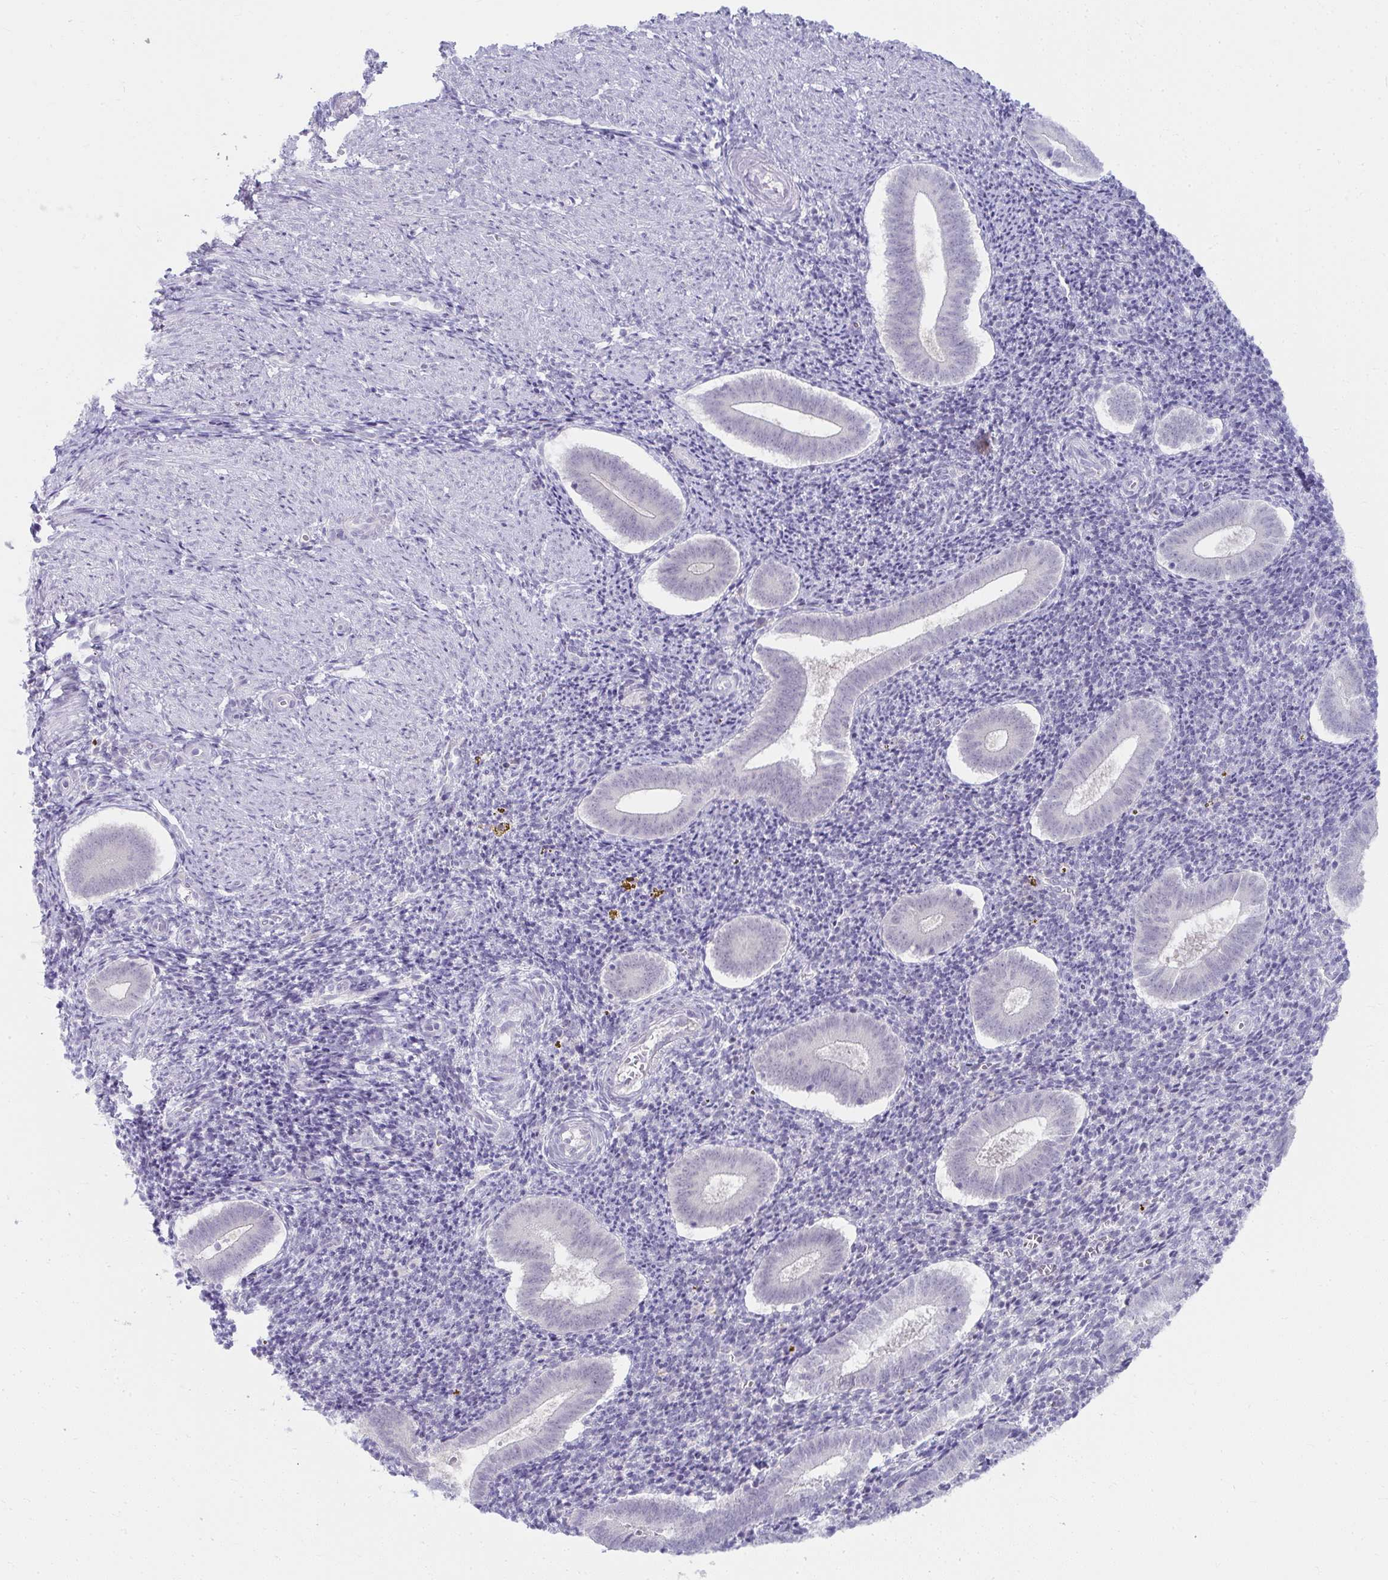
{"staining": {"intensity": "negative", "quantity": "none", "location": "none"}, "tissue": "endometrium", "cell_type": "Cells in endometrial stroma", "image_type": "normal", "snomed": [{"axis": "morphology", "description": "Normal tissue, NOS"}, {"axis": "topography", "description": "Endometrium"}], "caption": "Cells in endometrial stroma show no significant expression in unremarkable endometrium.", "gene": "UGT3A2", "patient": {"sex": "female", "age": 25}}